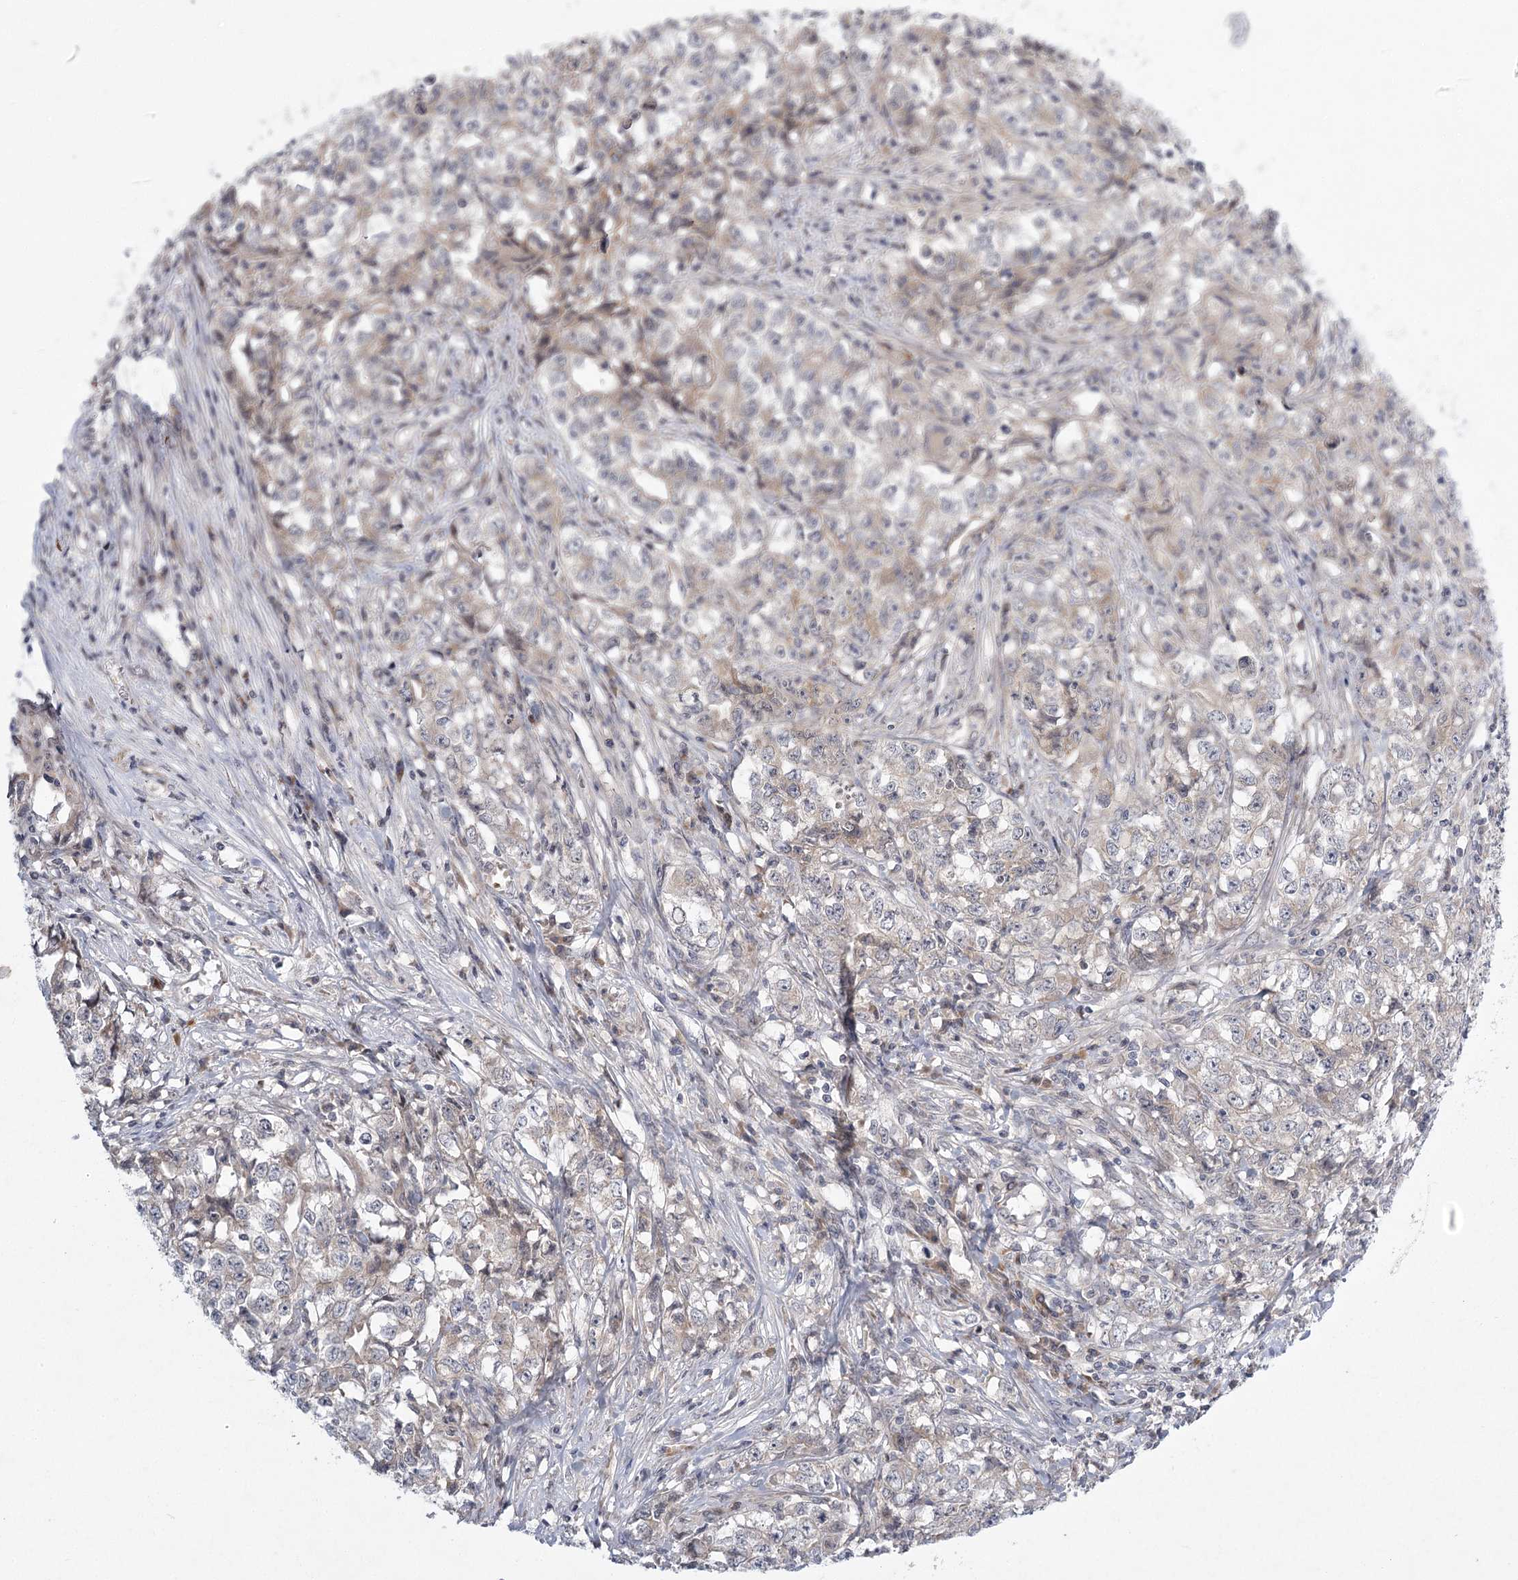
{"staining": {"intensity": "weak", "quantity": "<25%", "location": "cytoplasmic/membranous"}, "tissue": "testis cancer", "cell_type": "Tumor cells", "image_type": "cancer", "snomed": [{"axis": "morphology", "description": "Seminoma, NOS"}, {"axis": "morphology", "description": "Carcinoma, Embryonal, NOS"}, {"axis": "topography", "description": "Testis"}], "caption": "Immunohistochemistry of testis cancer reveals no staining in tumor cells. The staining was performed using DAB to visualize the protein expression in brown, while the nuclei were stained in blue with hematoxylin (Magnification: 20x).", "gene": "MEPE", "patient": {"sex": "male", "age": 43}}